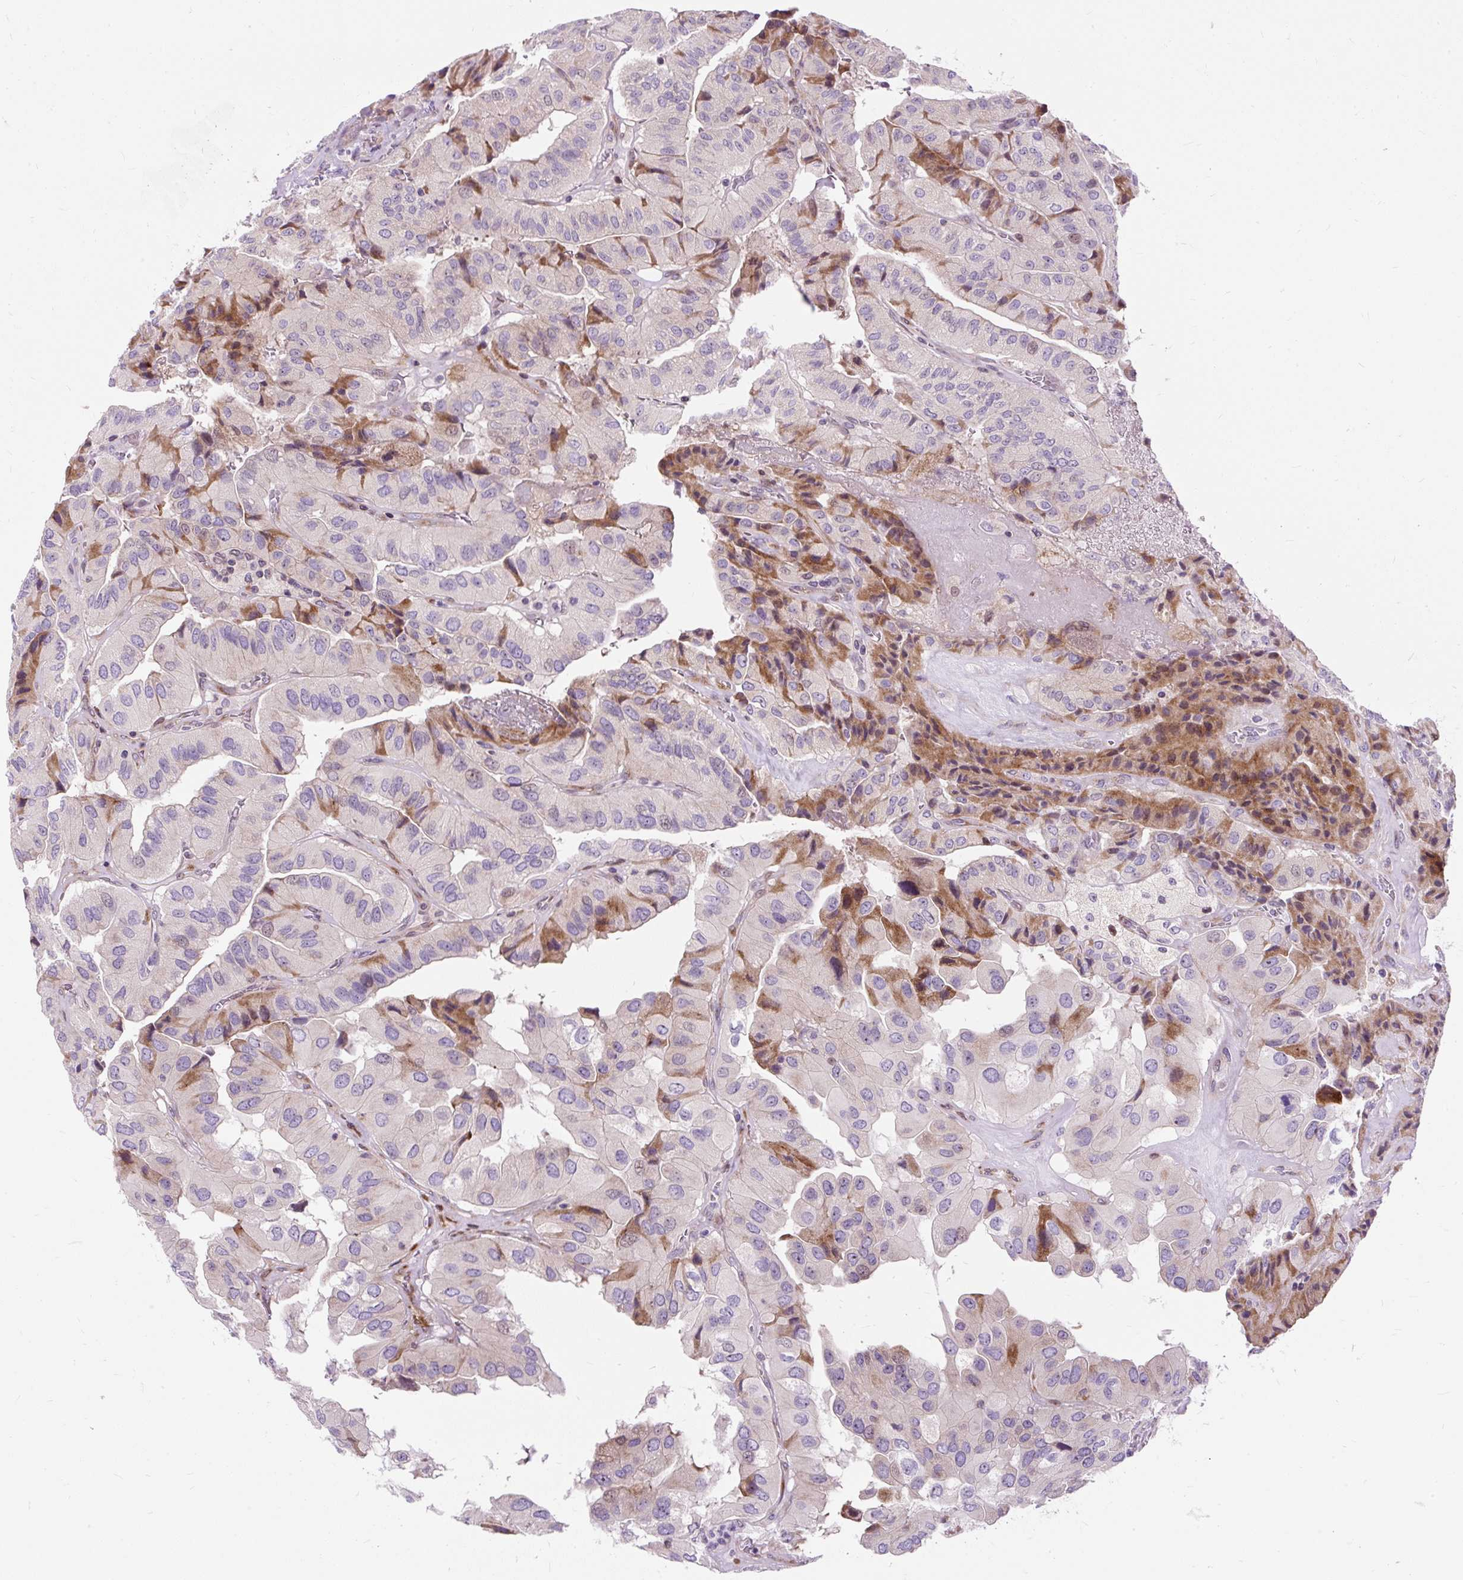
{"staining": {"intensity": "moderate", "quantity": "<25%", "location": "cytoplasmic/membranous"}, "tissue": "thyroid cancer", "cell_type": "Tumor cells", "image_type": "cancer", "snomed": [{"axis": "morphology", "description": "Normal tissue, NOS"}, {"axis": "morphology", "description": "Papillary adenocarcinoma, NOS"}, {"axis": "topography", "description": "Thyroid gland"}], "caption": "IHC of human thyroid papillary adenocarcinoma displays low levels of moderate cytoplasmic/membranous staining in approximately <25% of tumor cells.", "gene": "CISD3", "patient": {"sex": "female", "age": 59}}